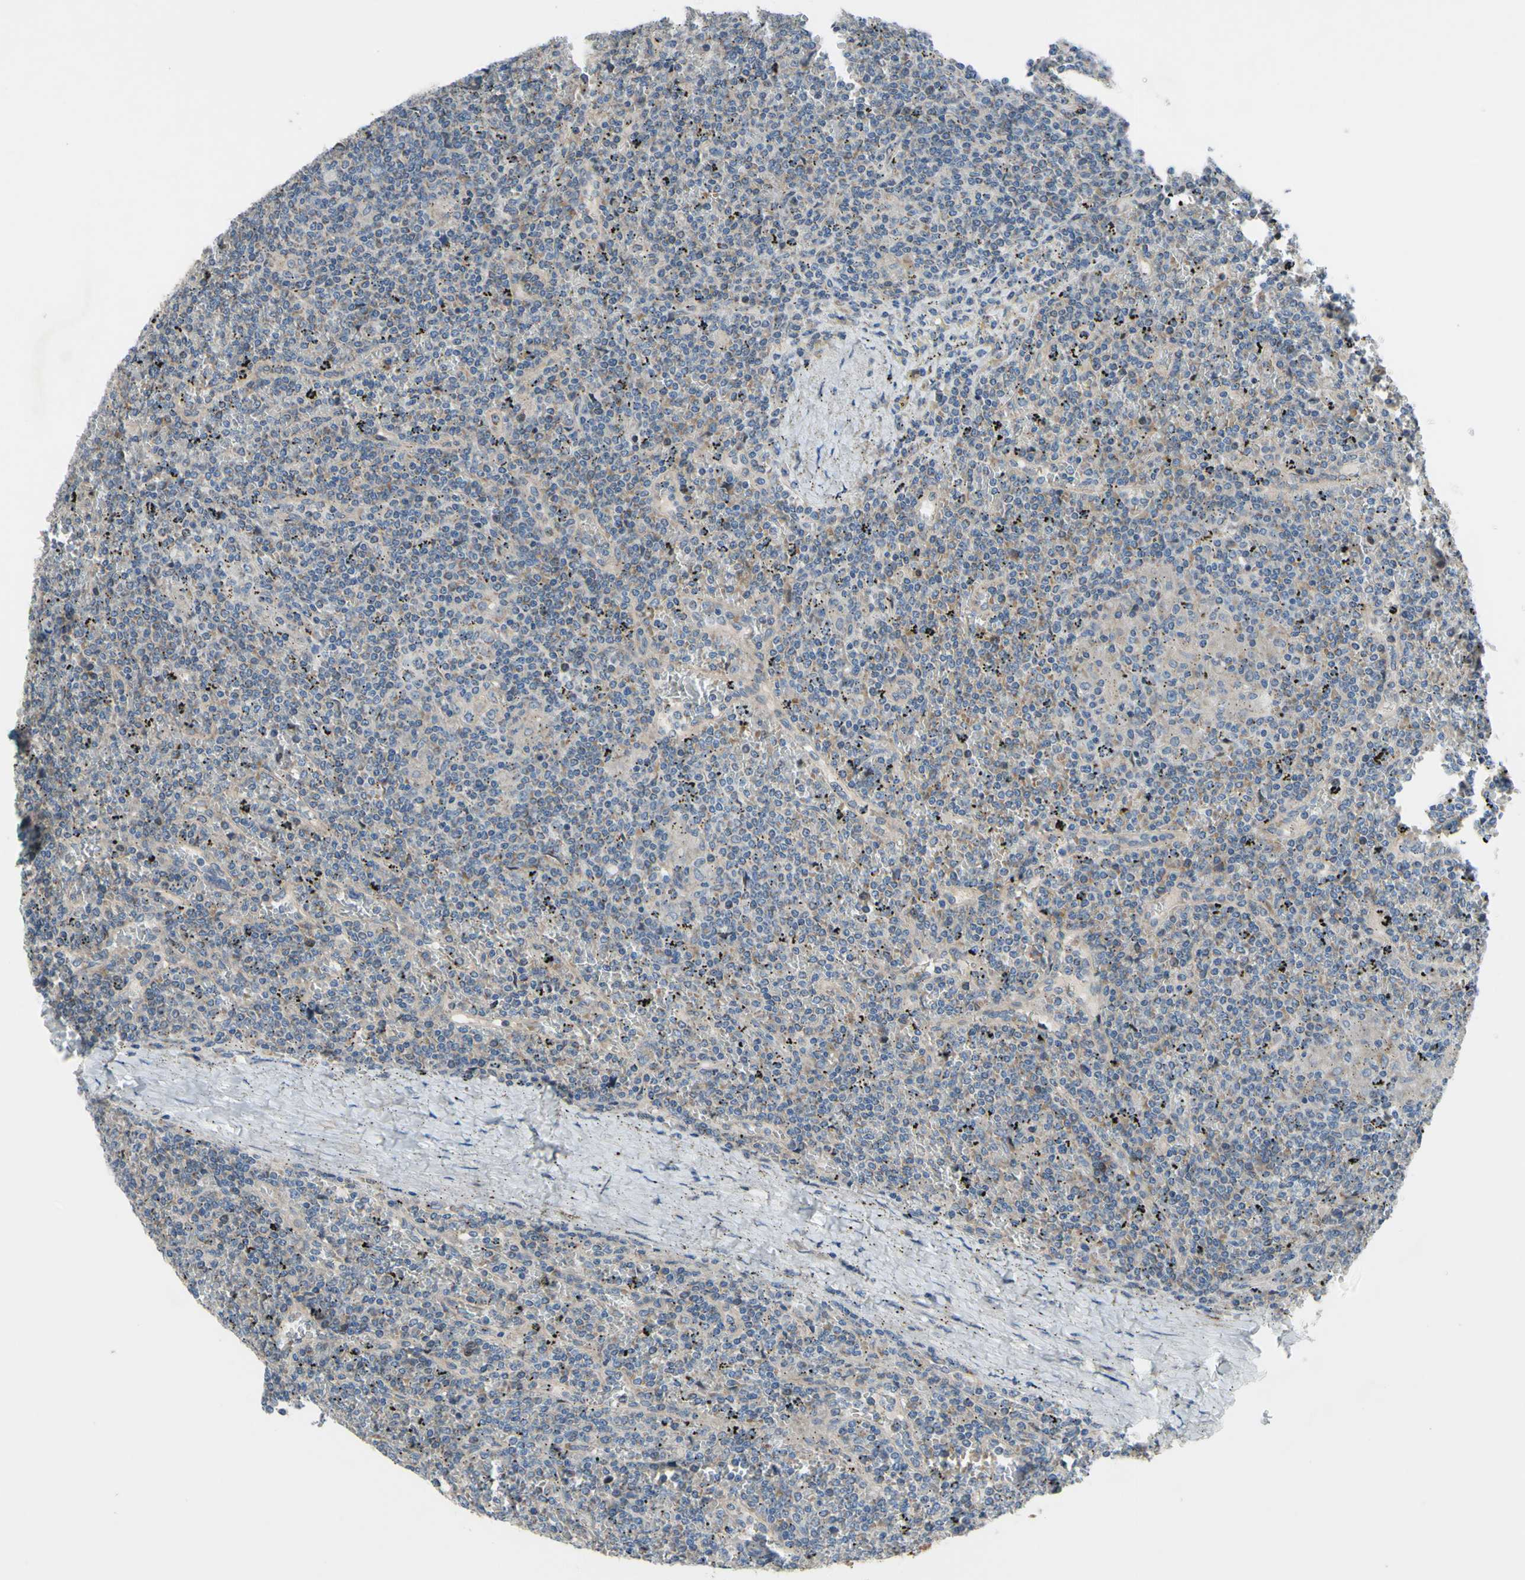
{"staining": {"intensity": "weak", "quantity": "<25%", "location": "cytoplasmic/membranous"}, "tissue": "lymphoma", "cell_type": "Tumor cells", "image_type": "cancer", "snomed": [{"axis": "morphology", "description": "Malignant lymphoma, non-Hodgkin's type, Low grade"}, {"axis": "topography", "description": "Spleen"}], "caption": "Human lymphoma stained for a protein using immunohistochemistry displays no positivity in tumor cells.", "gene": "GRAMD2B", "patient": {"sex": "female", "age": 19}}